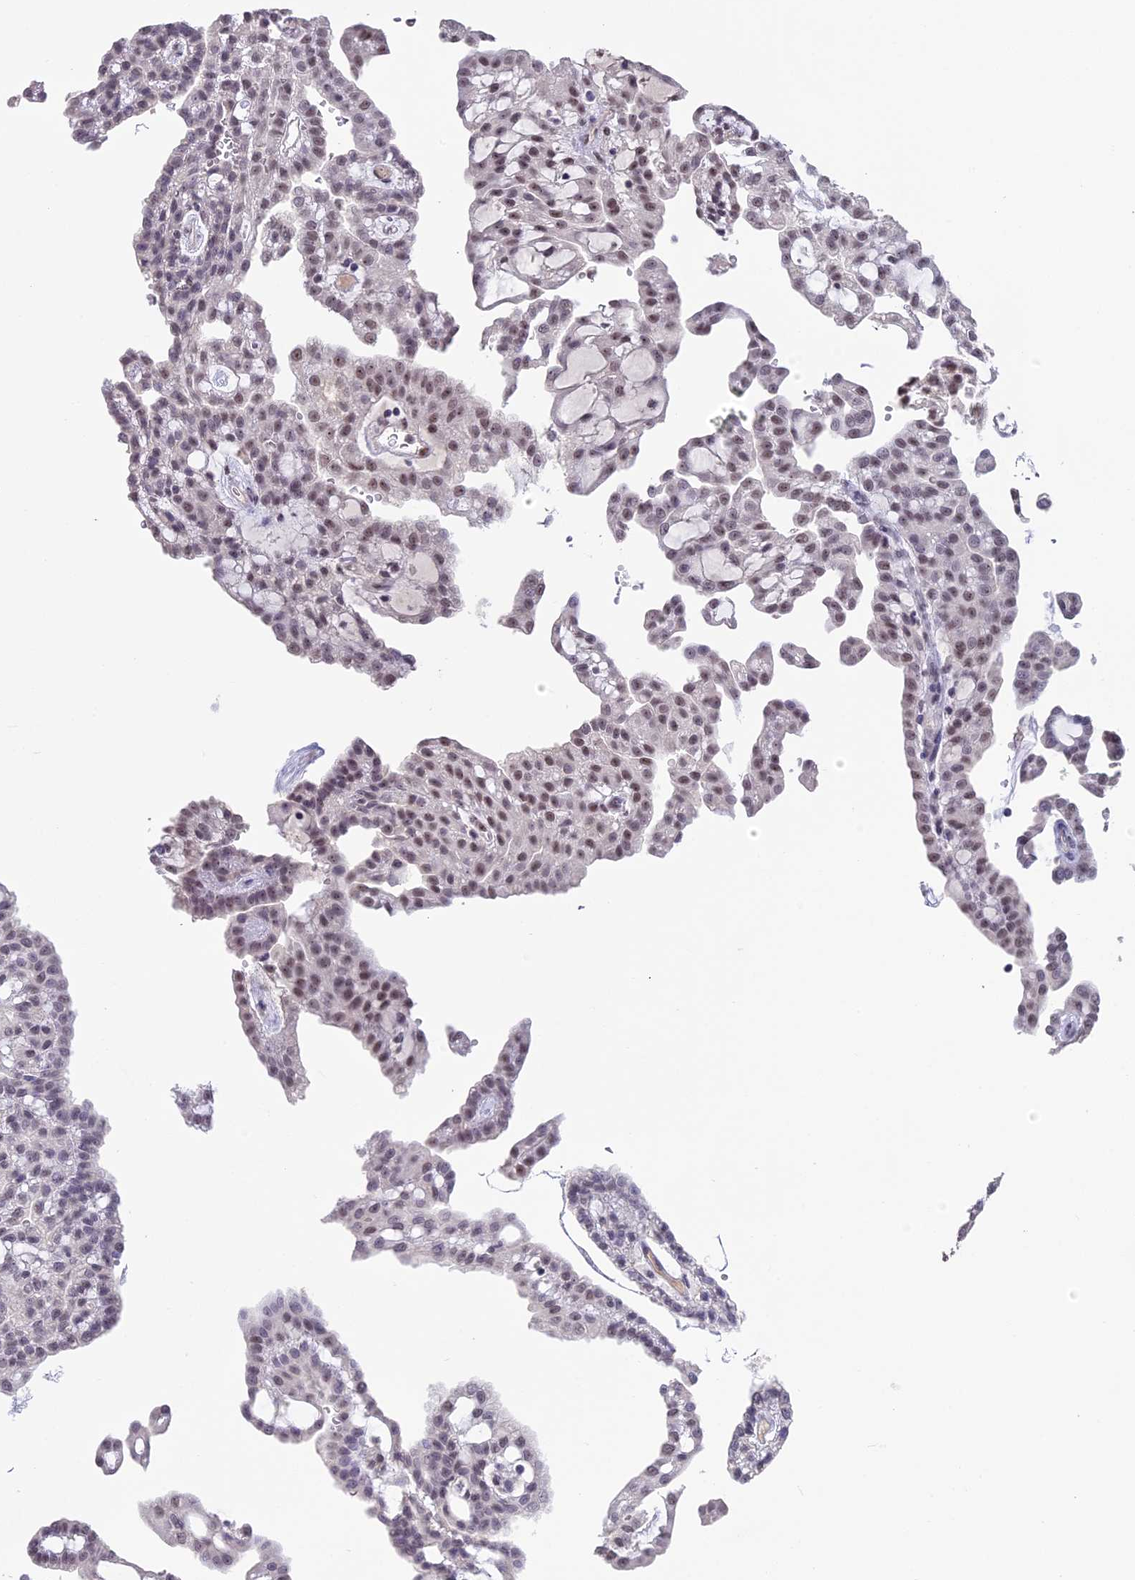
{"staining": {"intensity": "weak", "quantity": ">75%", "location": "nuclear"}, "tissue": "renal cancer", "cell_type": "Tumor cells", "image_type": "cancer", "snomed": [{"axis": "morphology", "description": "Adenocarcinoma, NOS"}, {"axis": "topography", "description": "Kidney"}], "caption": "The micrograph reveals a brown stain indicating the presence of a protein in the nuclear of tumor cells in renal cancer (adenocarcinoma). (Brightfield microscopy of DAB IHC at high magnification).", "gene": "SETD2", "patient": {"sex": "male", "age": 63}}